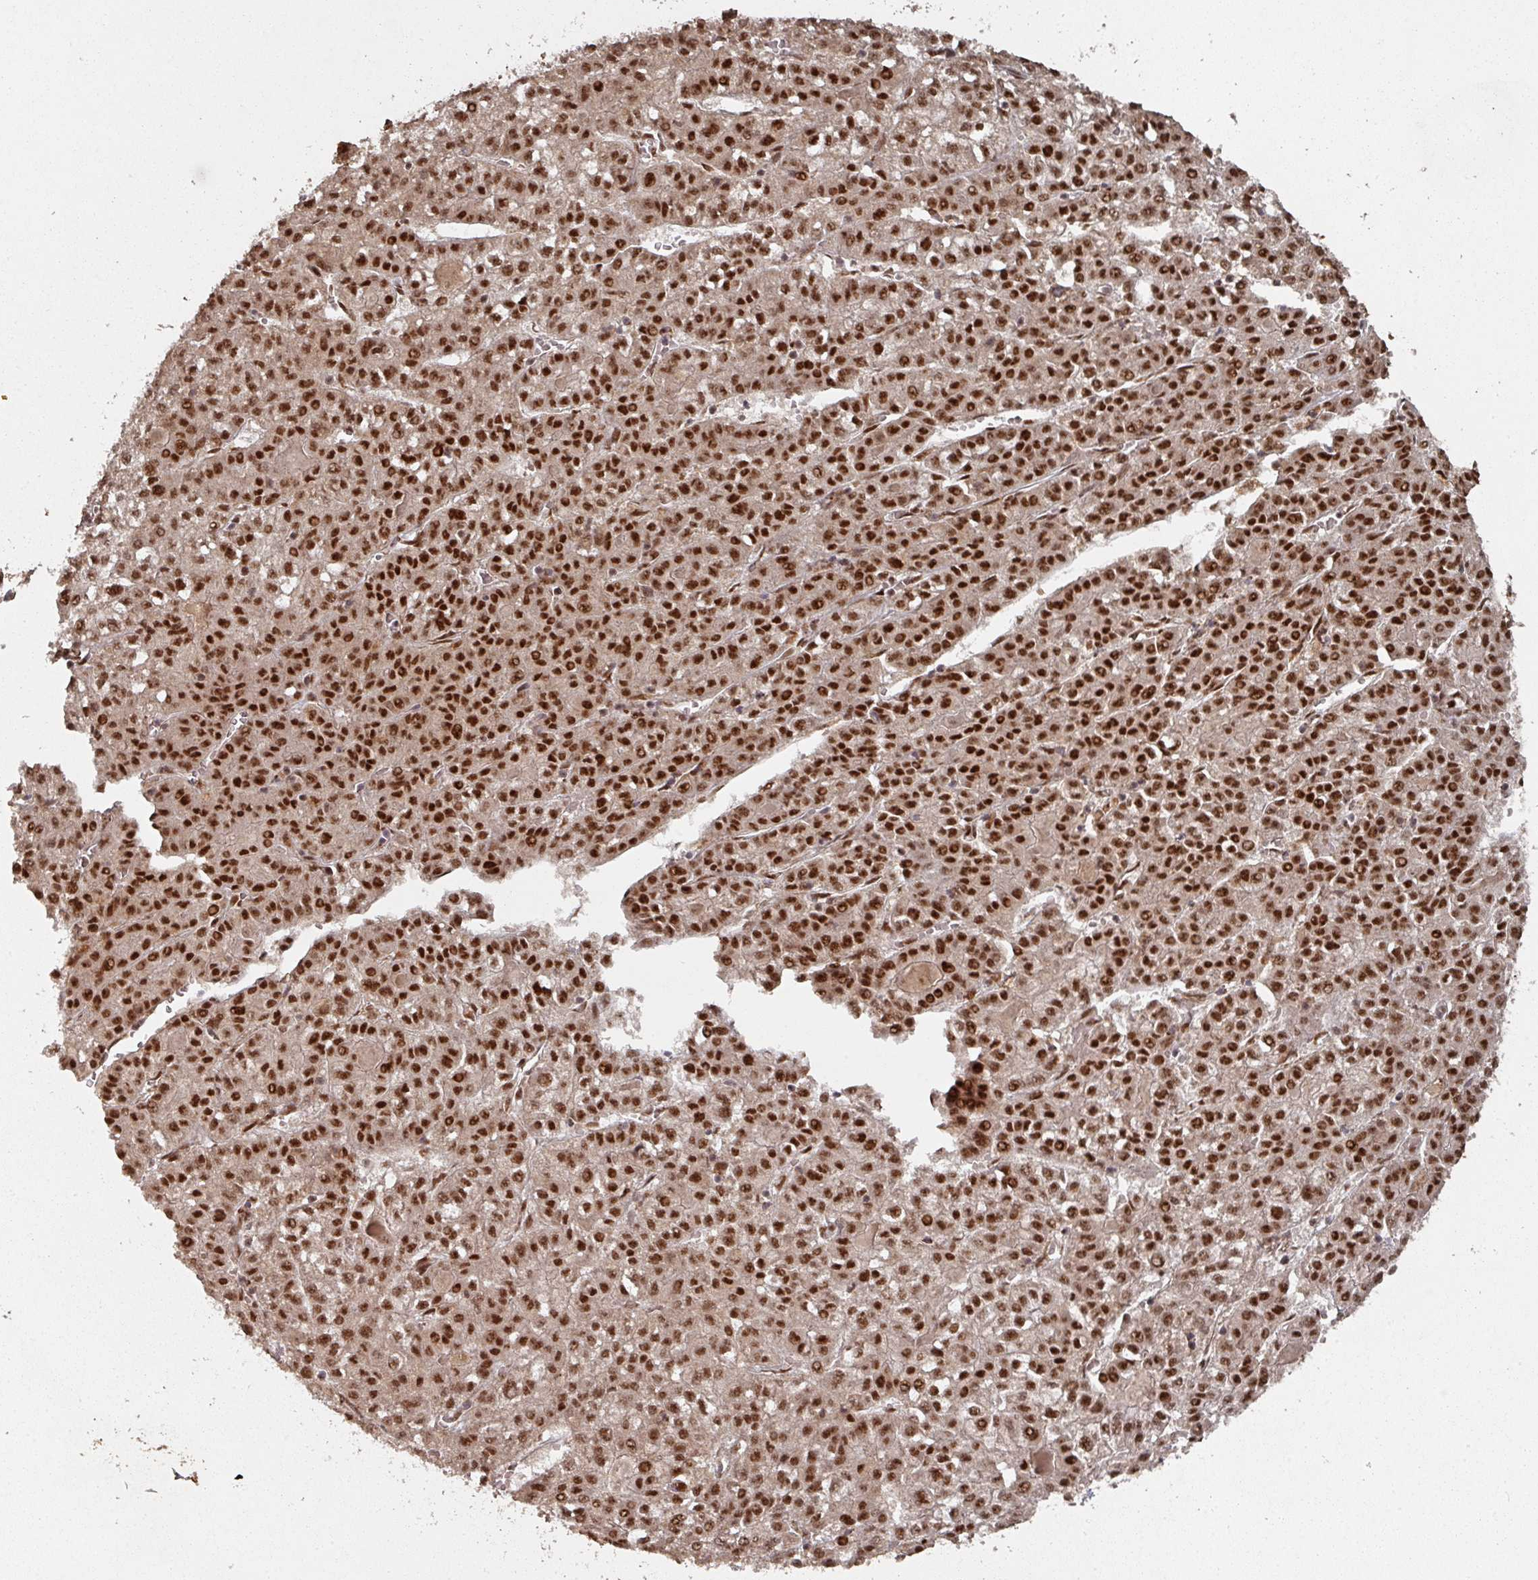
{"staining": {"intensity": "strong", "quantity": ">75%", "location": "nuclear"}, "tissue": "liver cancer", "cell_type": "Tumor cells", "image_type": "cancer", "snomed": [{"axis": "morphology", "description": "Carcinoma, Hepatocellular, NOS"}, {"axis": "topography", "description": "Liver"}], "caption": "Immunohistochemistry micrograph of hepatocellular carcinoma (liver) stained for a protein (brown), which exhibits high levels of strong nuclear positivity in about >75% of tumor cells.", "gene": "MEPCE", "patient": {"sex": "female", "age": 43}}